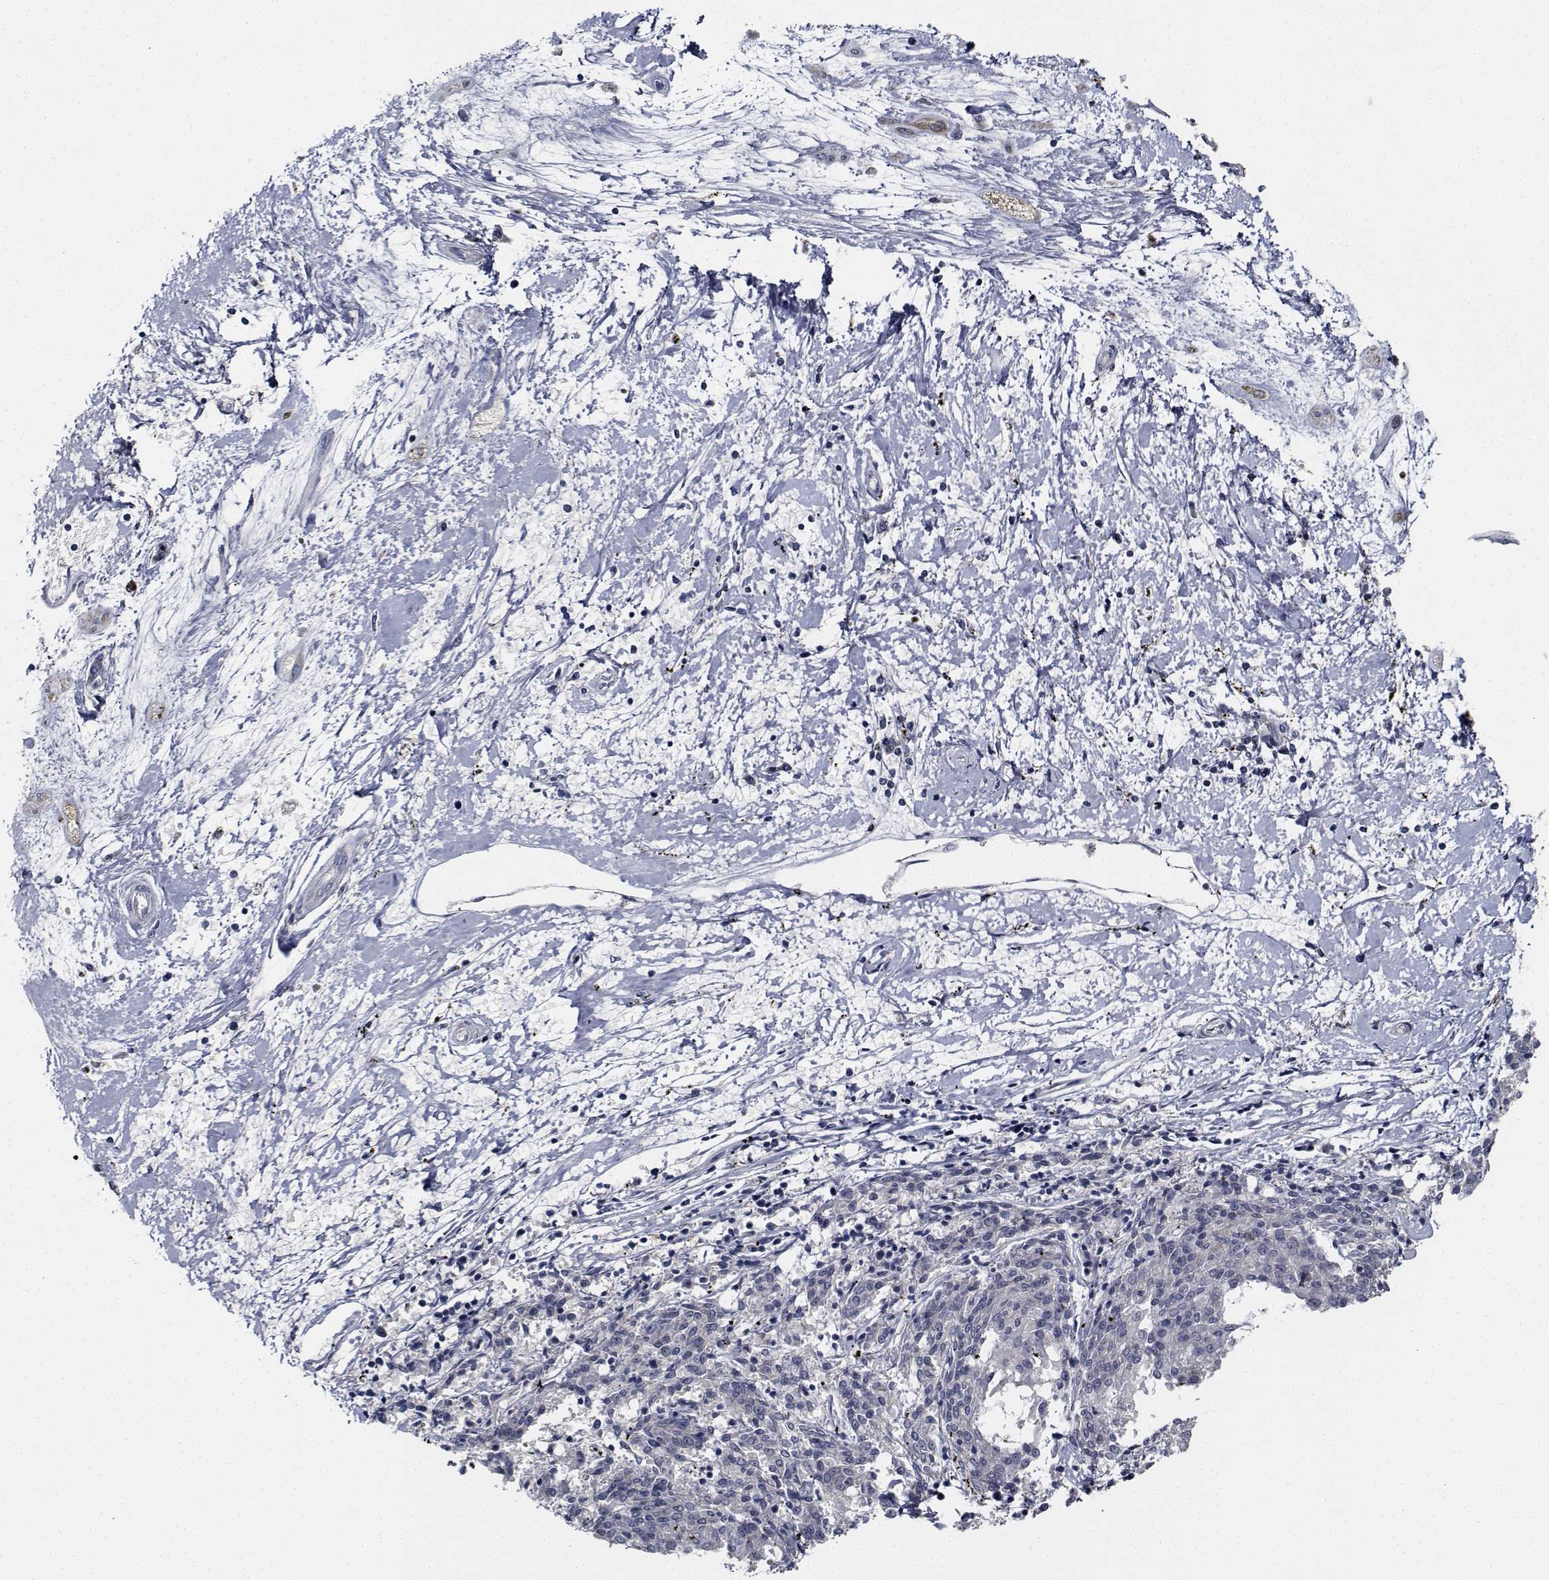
{"staining": {"intensity": "negative", "quantity": "none", "location": "none"}, "tissue": "melanoma", "cell_type": "Tumor cells", "image_type": "cancer", "snomed": [{"axis": "morphology", "description": "Malignant melanoma, NOS"}, {"axis": "topography", "description": "Skin"}], "caption": "Photomicrograph shows no significant protein positivity in tumor cells of melanoma.", "gene": "NVL", "patient": {"sex": "female", "age": 72}}